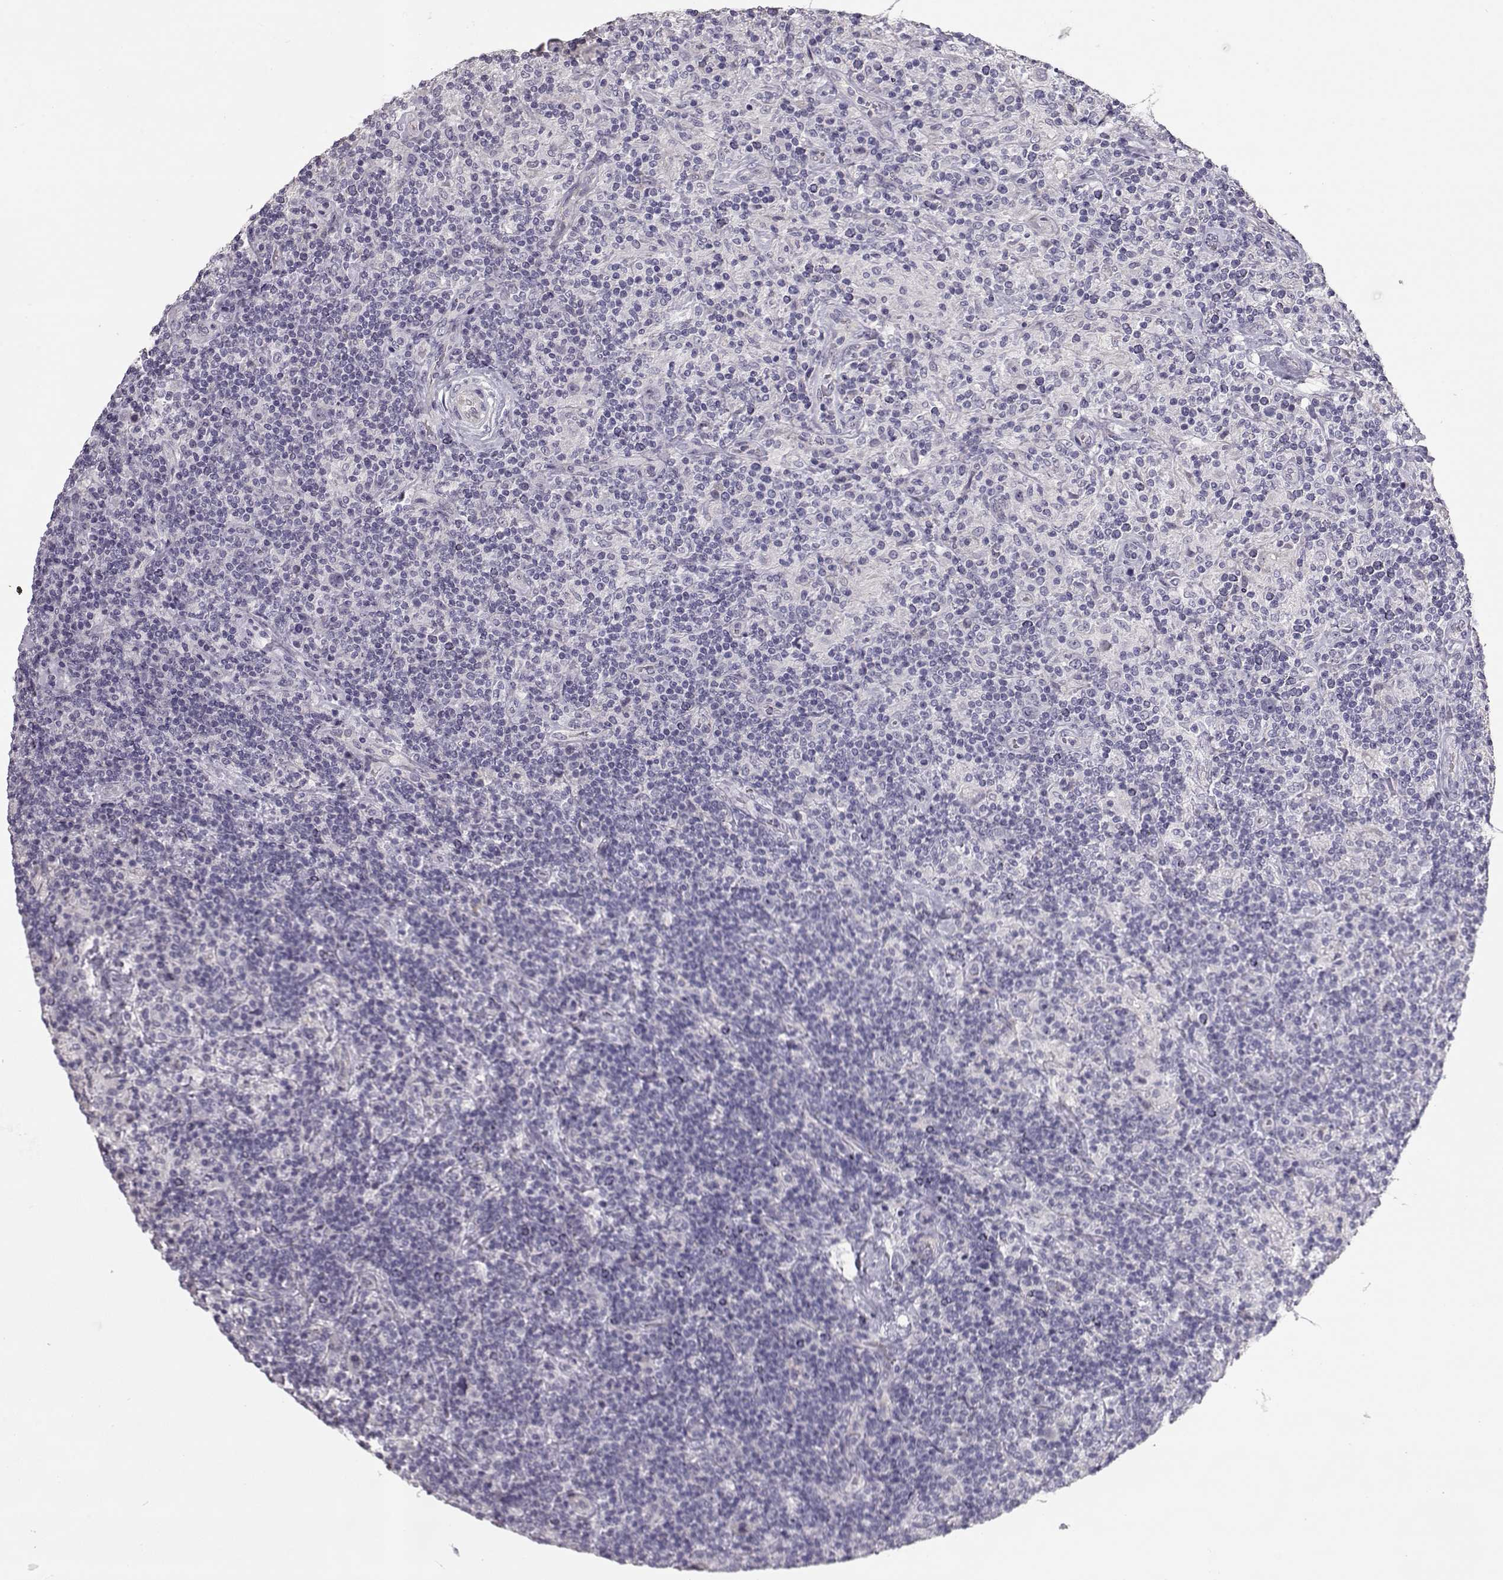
{"staining": {"intensity": "negative", "quantity": "none", "location": "none"}, "tissue": "lymphoma", "cell_type": "Tumor cells", "image_type": "cancer", "snomed": [{"axis": "morphology", "description": "Hodgkin's disease, NOS"}, {"axis": "topography", "description": "Lymph node"}], "caption": "Immunohistochemical staining of lymphoma demonstrates no significant expression in tumor cells.", "gene": "SLC18A1", "patient": {"sex": "male", "age": 70}}